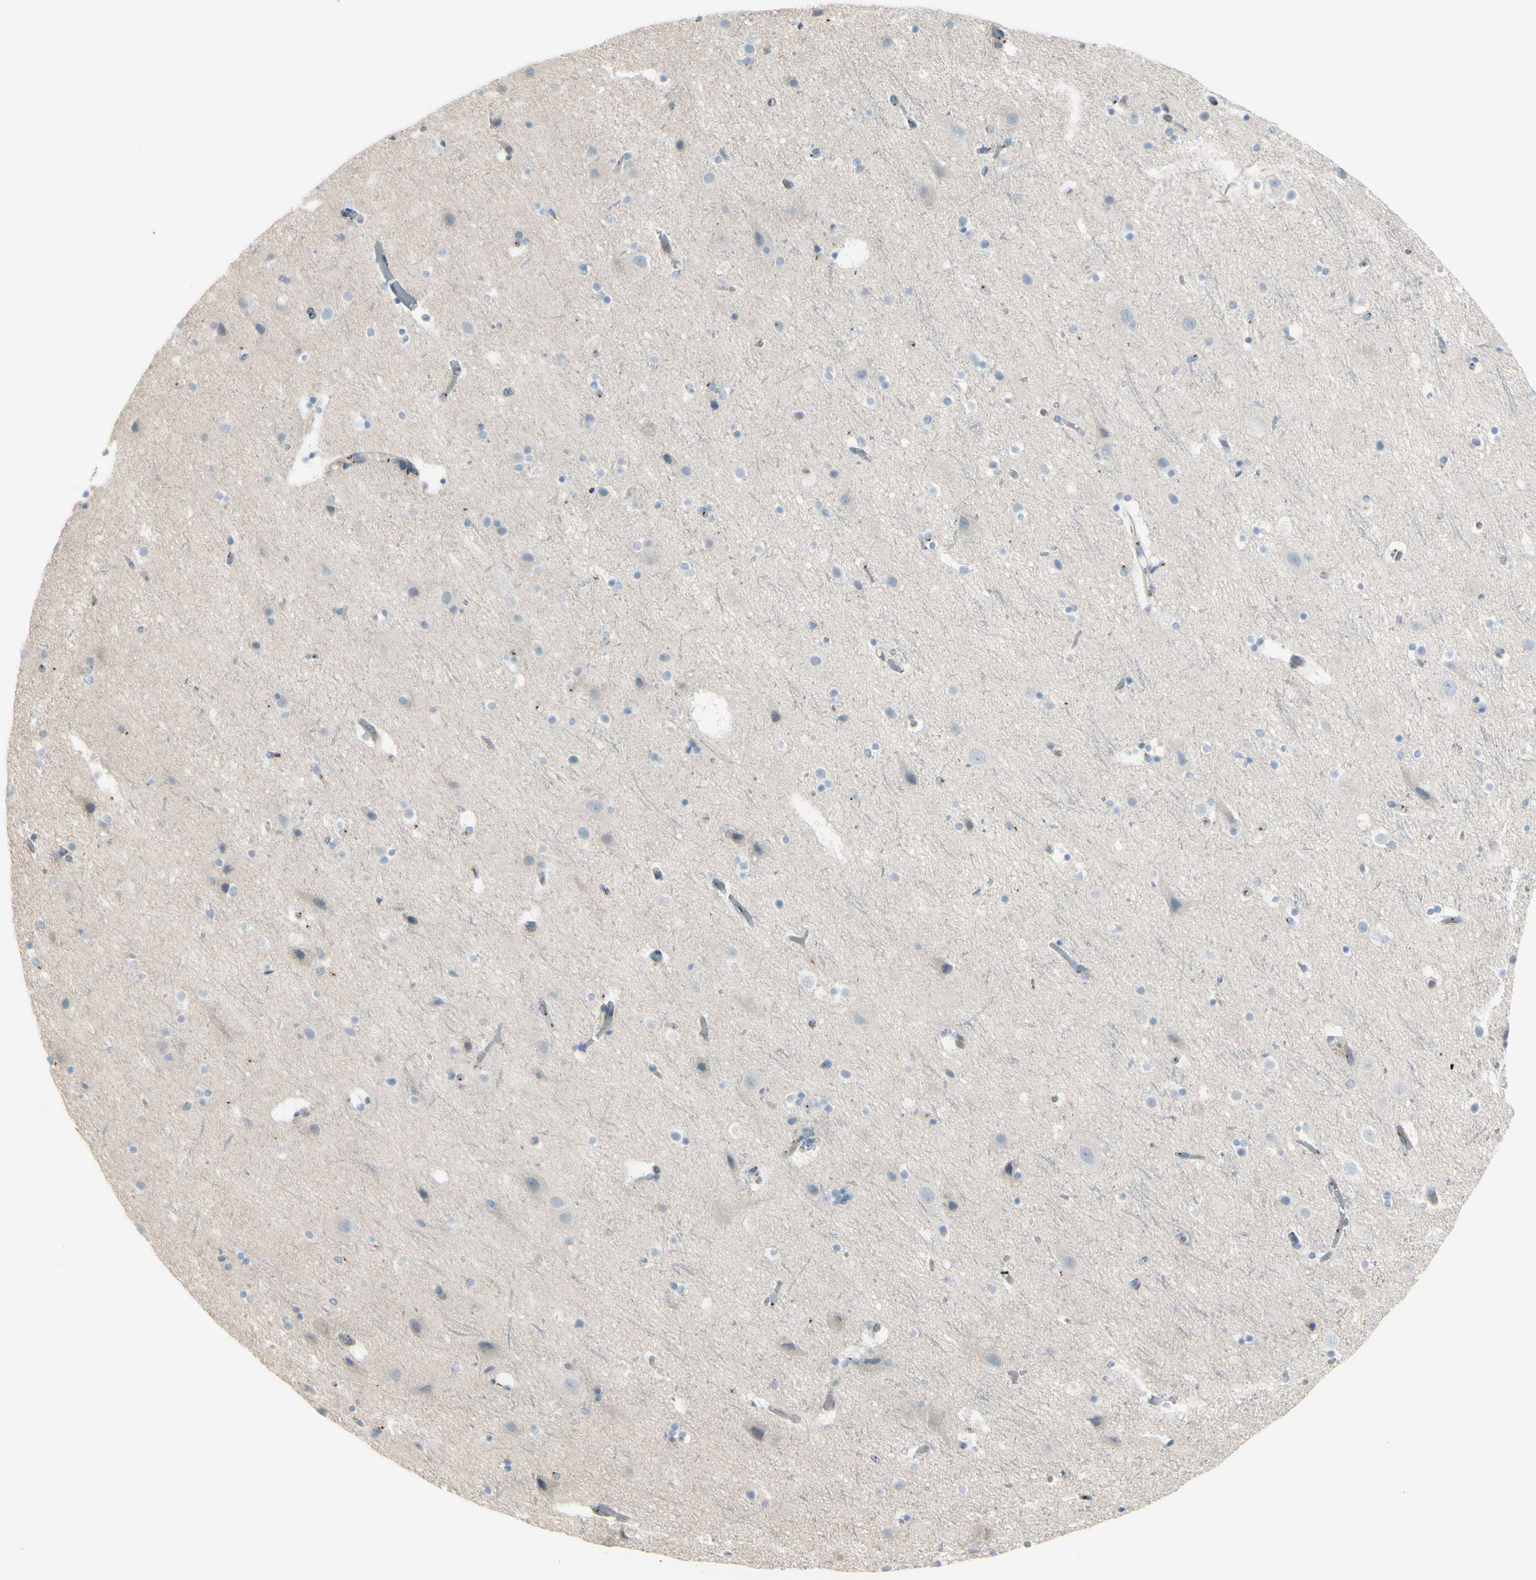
{"staining": {"intensity": "negative", "quantity": "none", "location": "none"}, "tissue": "cerebral cortex", "cell_type": "Endothelial cells", "image_type": "normal", "snomed": [{"axis": "morphology", "description": "Normal tissue, NOS"}, {"axis": "topography", "description": "Cerebral cortex"}], "caption": "A high-resolution histopathology image shows immunohistochemistry staining of normal cerebral cortex, which displays no significant staining in endothelial cells. Nuclei are stained in blue.", "gene": "B4GALT1", "patient": {"sex": "male", "age": 45}}